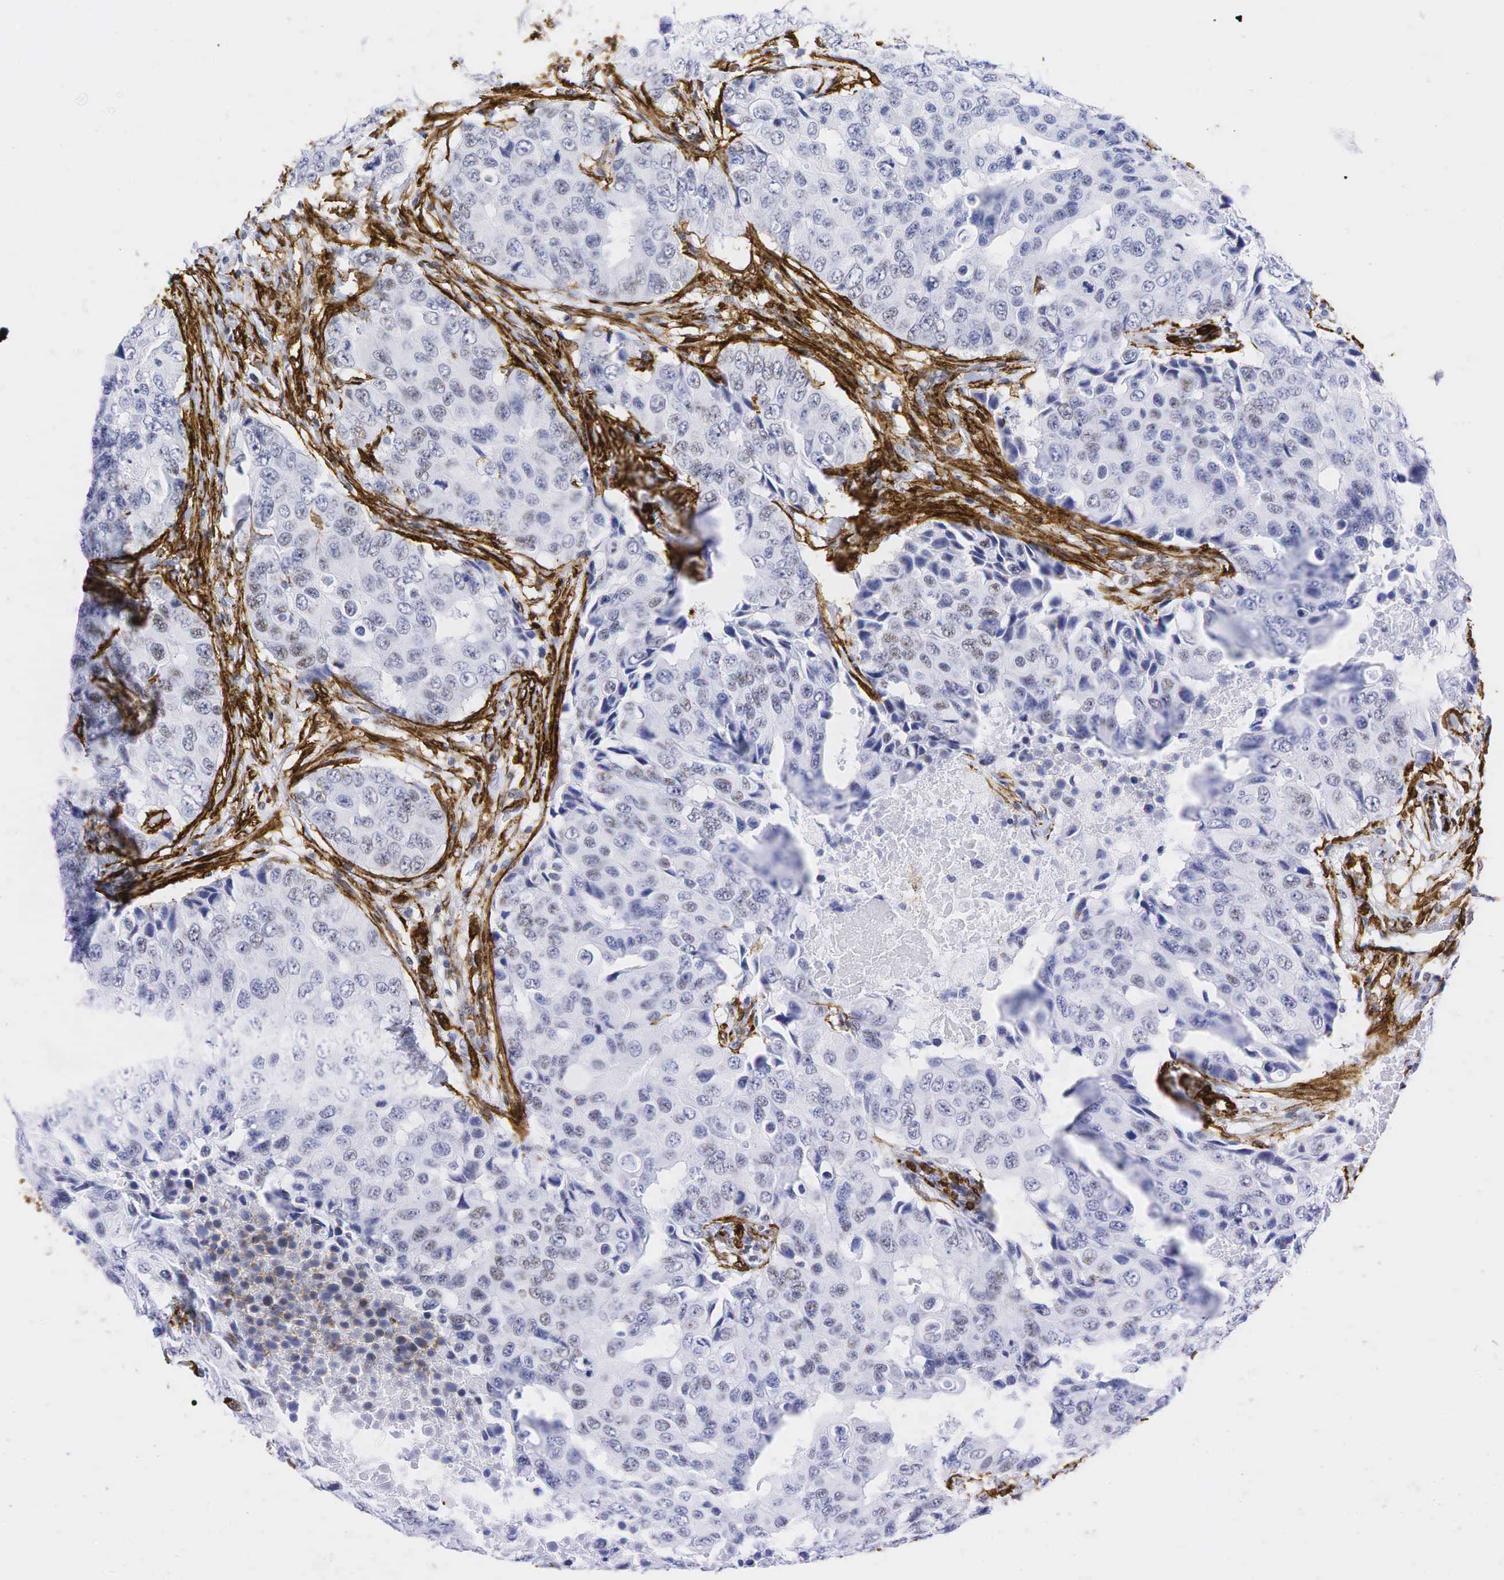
{"staining": {"intensity": "weak", "quantity": "<25%", "location": "nuclear"}, "tissue": "breast cancer", "cell_type": "Tumor cells", "image_type": "cancer", "snomed": [{"axis": "morphology", "description": "Duct carcinoma"}, {"axis": "topography", "description": "Breast"}], "caption": "High magnification brightfield microscopy of invasive ductal carcinoma (breast) stained with DAB (brown) and counterstained with hematoxylin (blue): tumor cells show no significant positivity.", "gene": "ACTA2", "patient": {"sex": "female", "age": 54}}